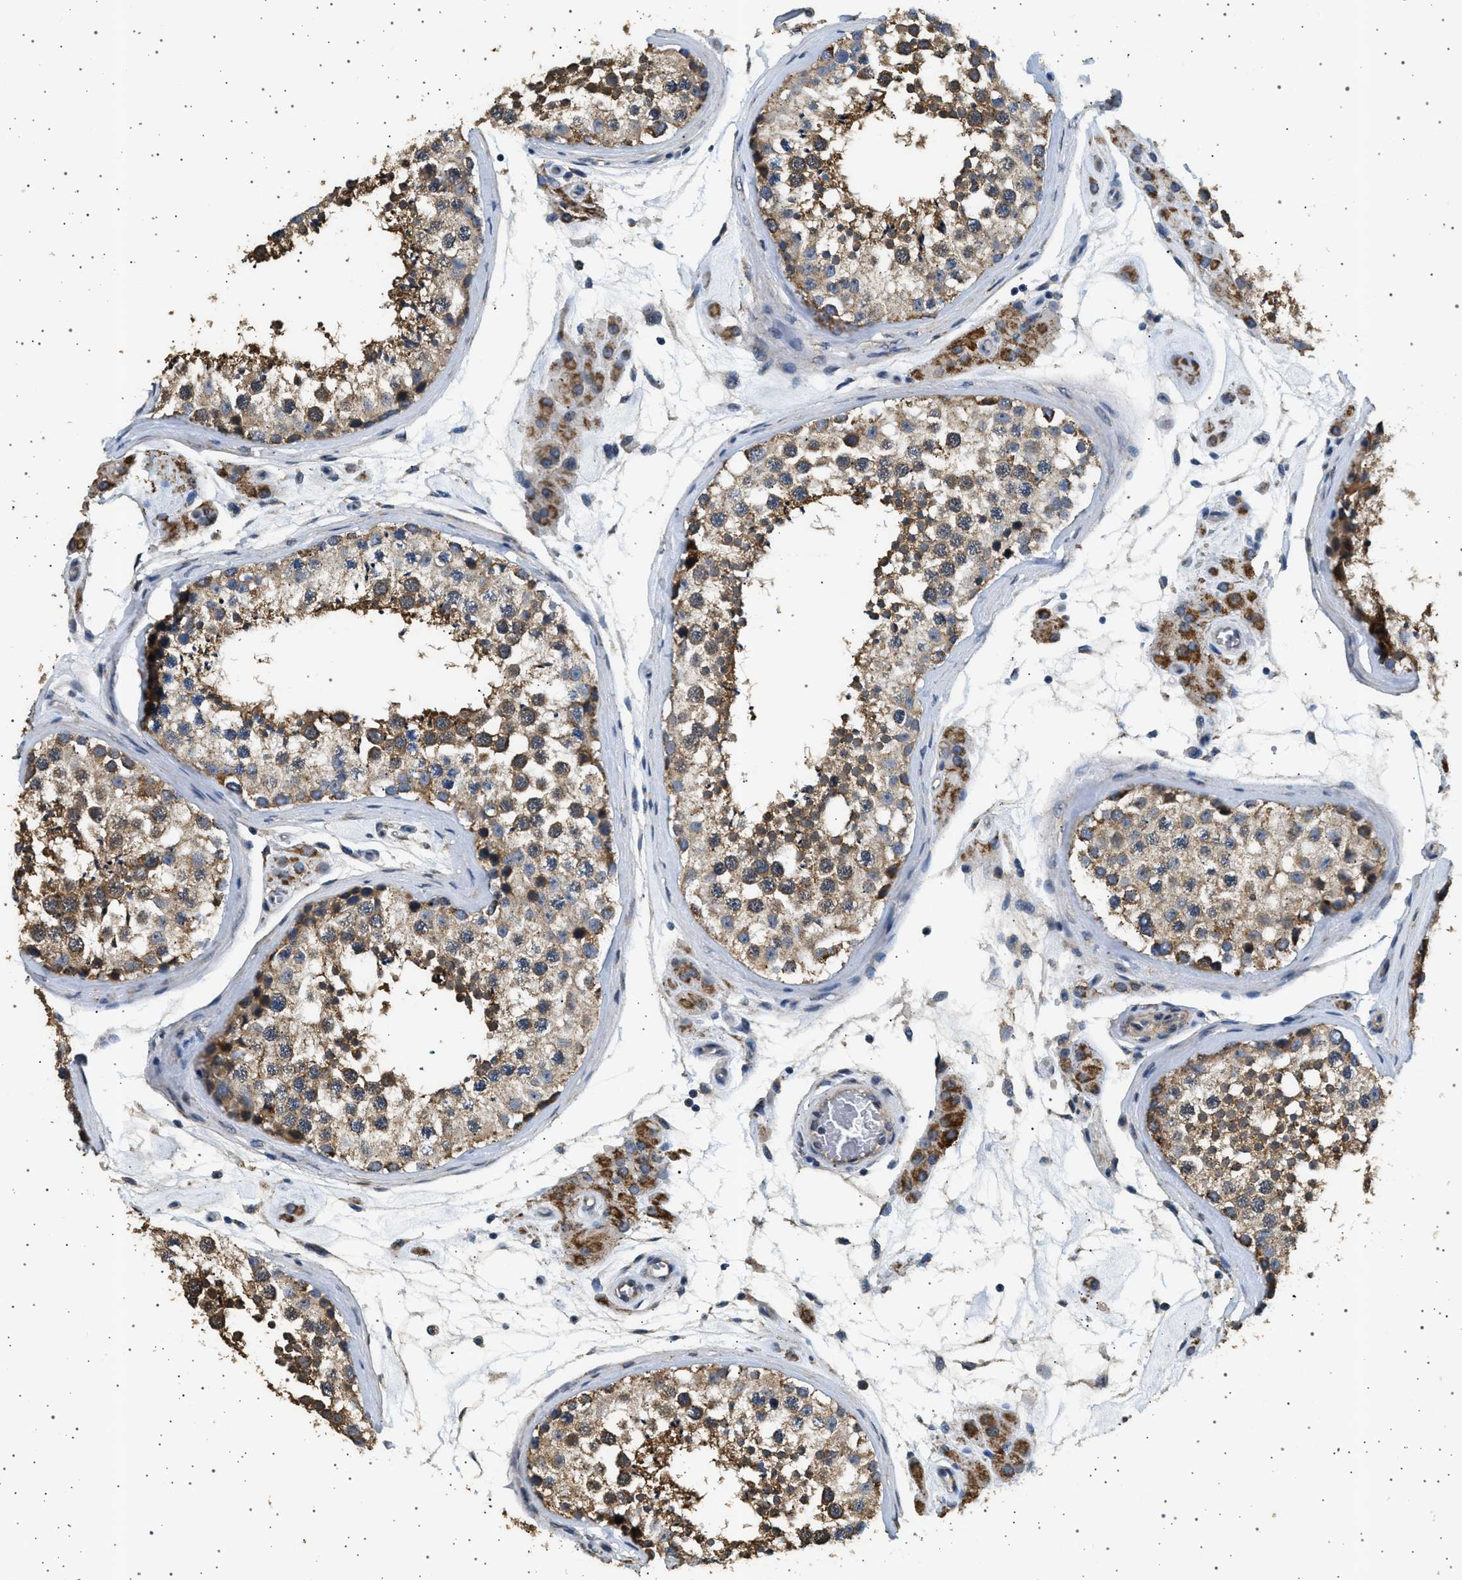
{"staining": {"intensity": "moderate", "quantity": ">75%", "location": "cytoplasmic/membranous"}, "tissue": "testis", "cell_type": "Cells in seminiferous ducts", "image_type": "normal", "snomed": [{"axis": "morphology", "description": "Normal tissue, NOS"}, {"axis": "topography", "description": "Testis"}], "caption": "Protein positivity by IHC displays moderate cytoplasmic/membranous staining in about >75% of cells in seminiferous ducts in unremarkable testis. (IHC, brightfield microscopy, high magnification).", "gene": "KCNA4", "patient": {"sex": "male", "age": 46}}